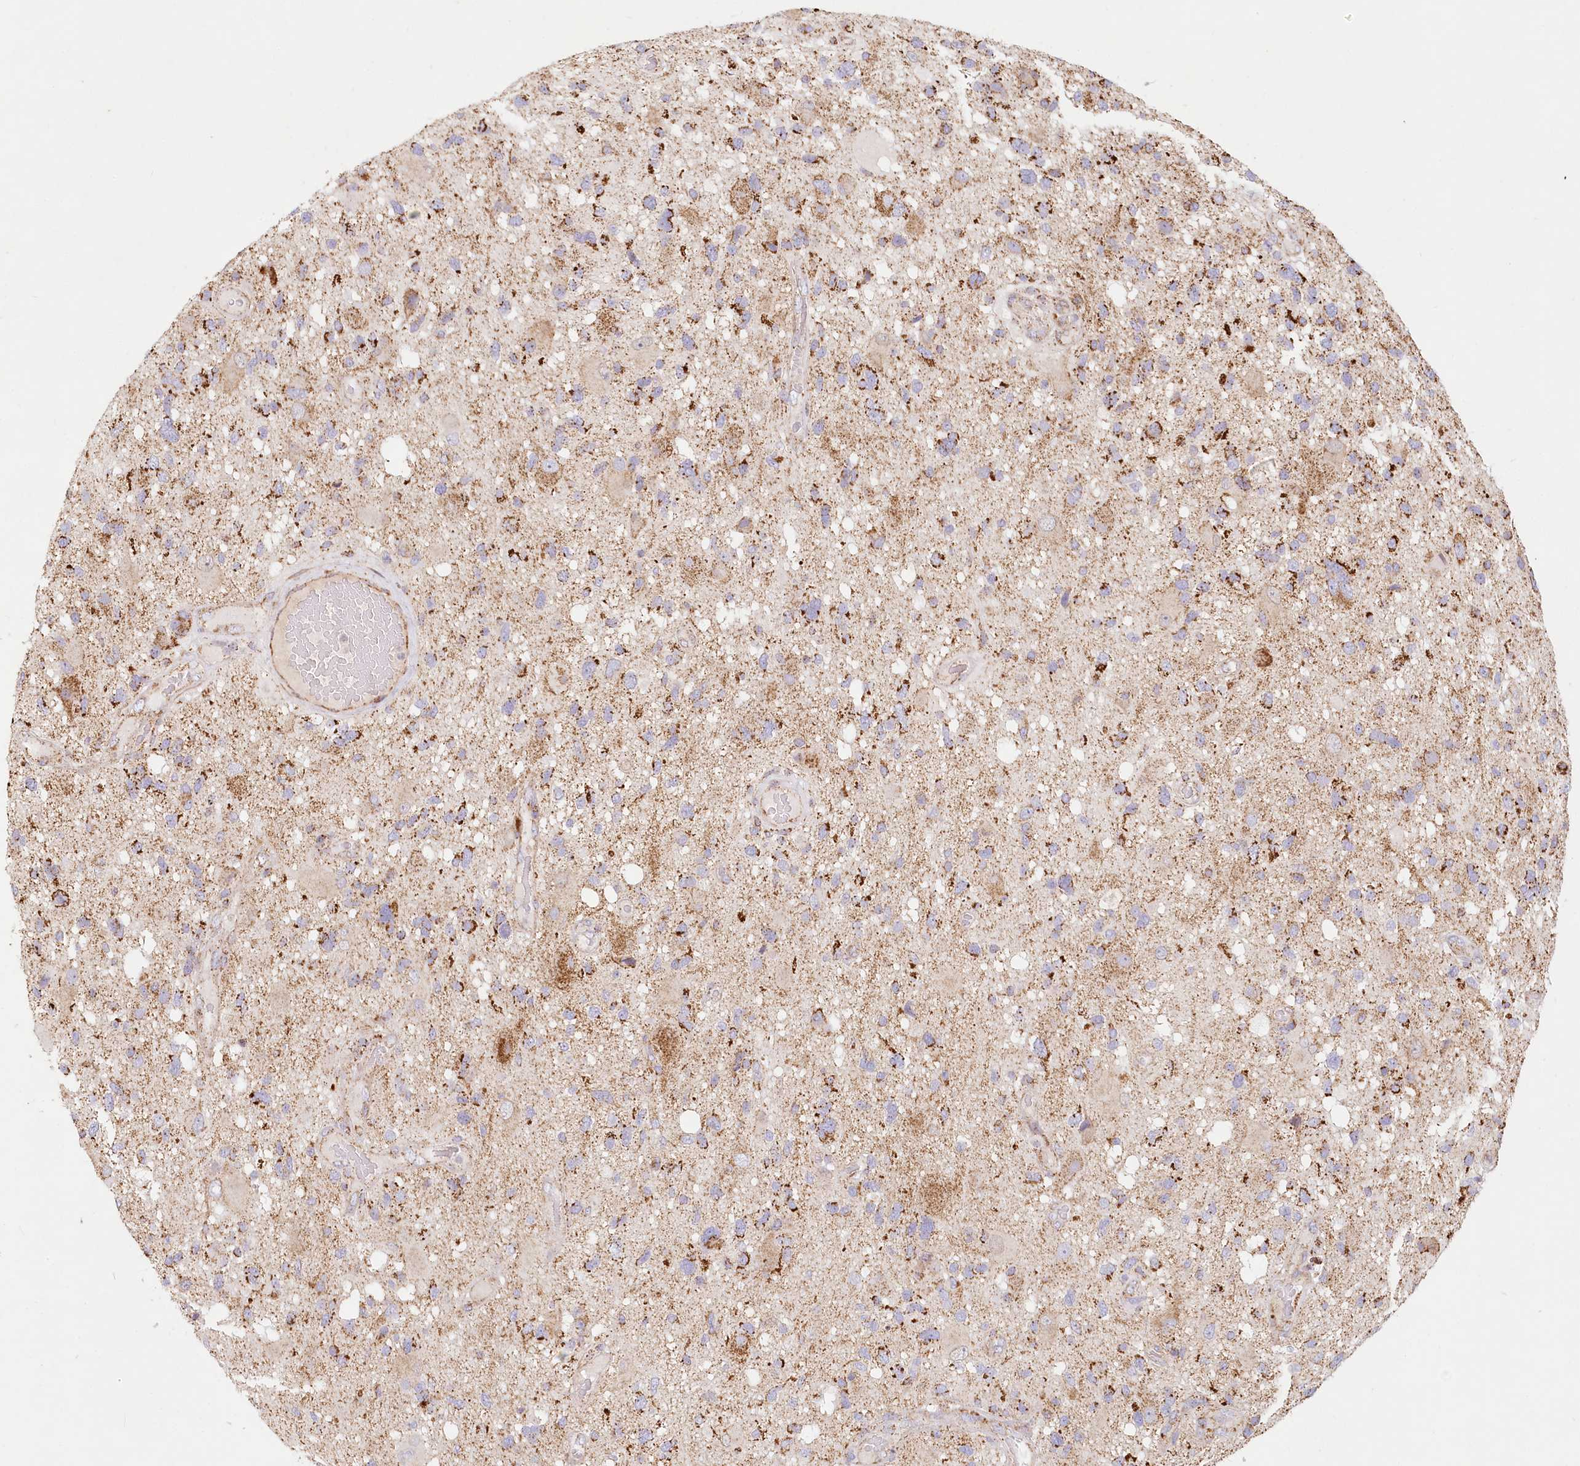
{"staining": {"intensity": "moderate", "quantity": "25%-75%", "location": "cytoplasmic/membranous"}, "tissue": "glioma", "cell_type": "Tumor cells", "image_type": "cancer", "snomed": [{"axis": "morphology", "description": "Glioma, malignant, High grade"}, {"axis": "topography", "description": "Brain"}], "caption": "Protein analysis of malignant glioma (high-grade) tissue displays moderate cytoplasmic/membranous expression in about 25%-75% of tumor cells. (IHC, brightfield microscopy, high magnification).", "gene": "UMPS", "patient": {"sex": "male", "age": 33}}